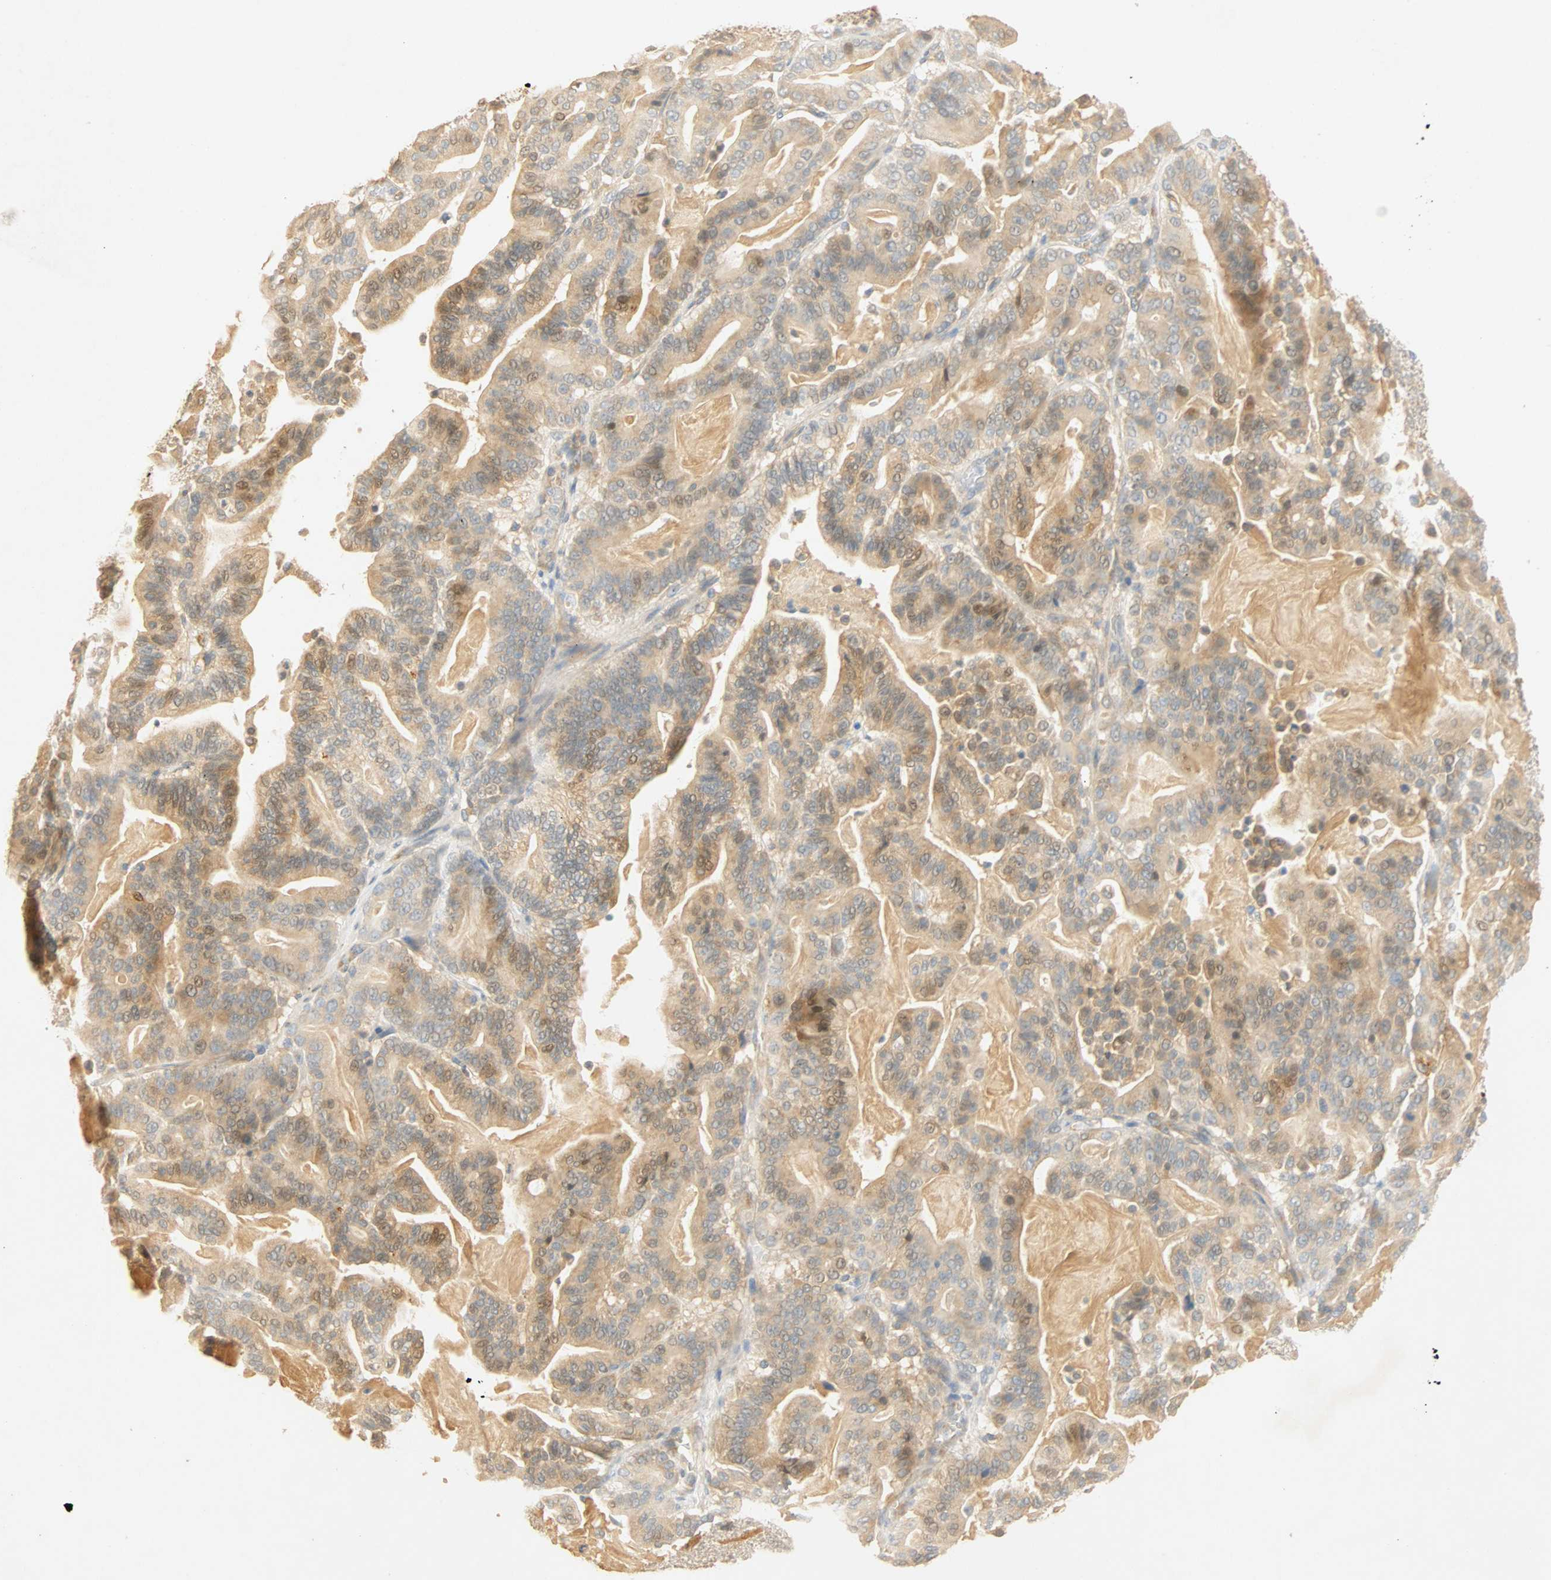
{"staining": {"intensity": "moderate", "quantity": "25%-75%", "location": "cytoplasmic/membranous"}, "tissue": "pancreatic cancer", "cell_type": "Tumor cells", "image_type": "cancer", "snomed": [{"axis": "morphology", "description": "Adenocarcinoma, NOS"}, {"axis": "topography", "description": "Pancreas"}], "caption": "The histopathology image demonstrates immunohistochemical staining of pancreatic cancer. There is moderate cytoplasmic/membranous positivity is appreciated in approximately 25%-75% of tumor cells.", "gene": "SELENBP1", "patient": {"sex": "male", "age": 63}}